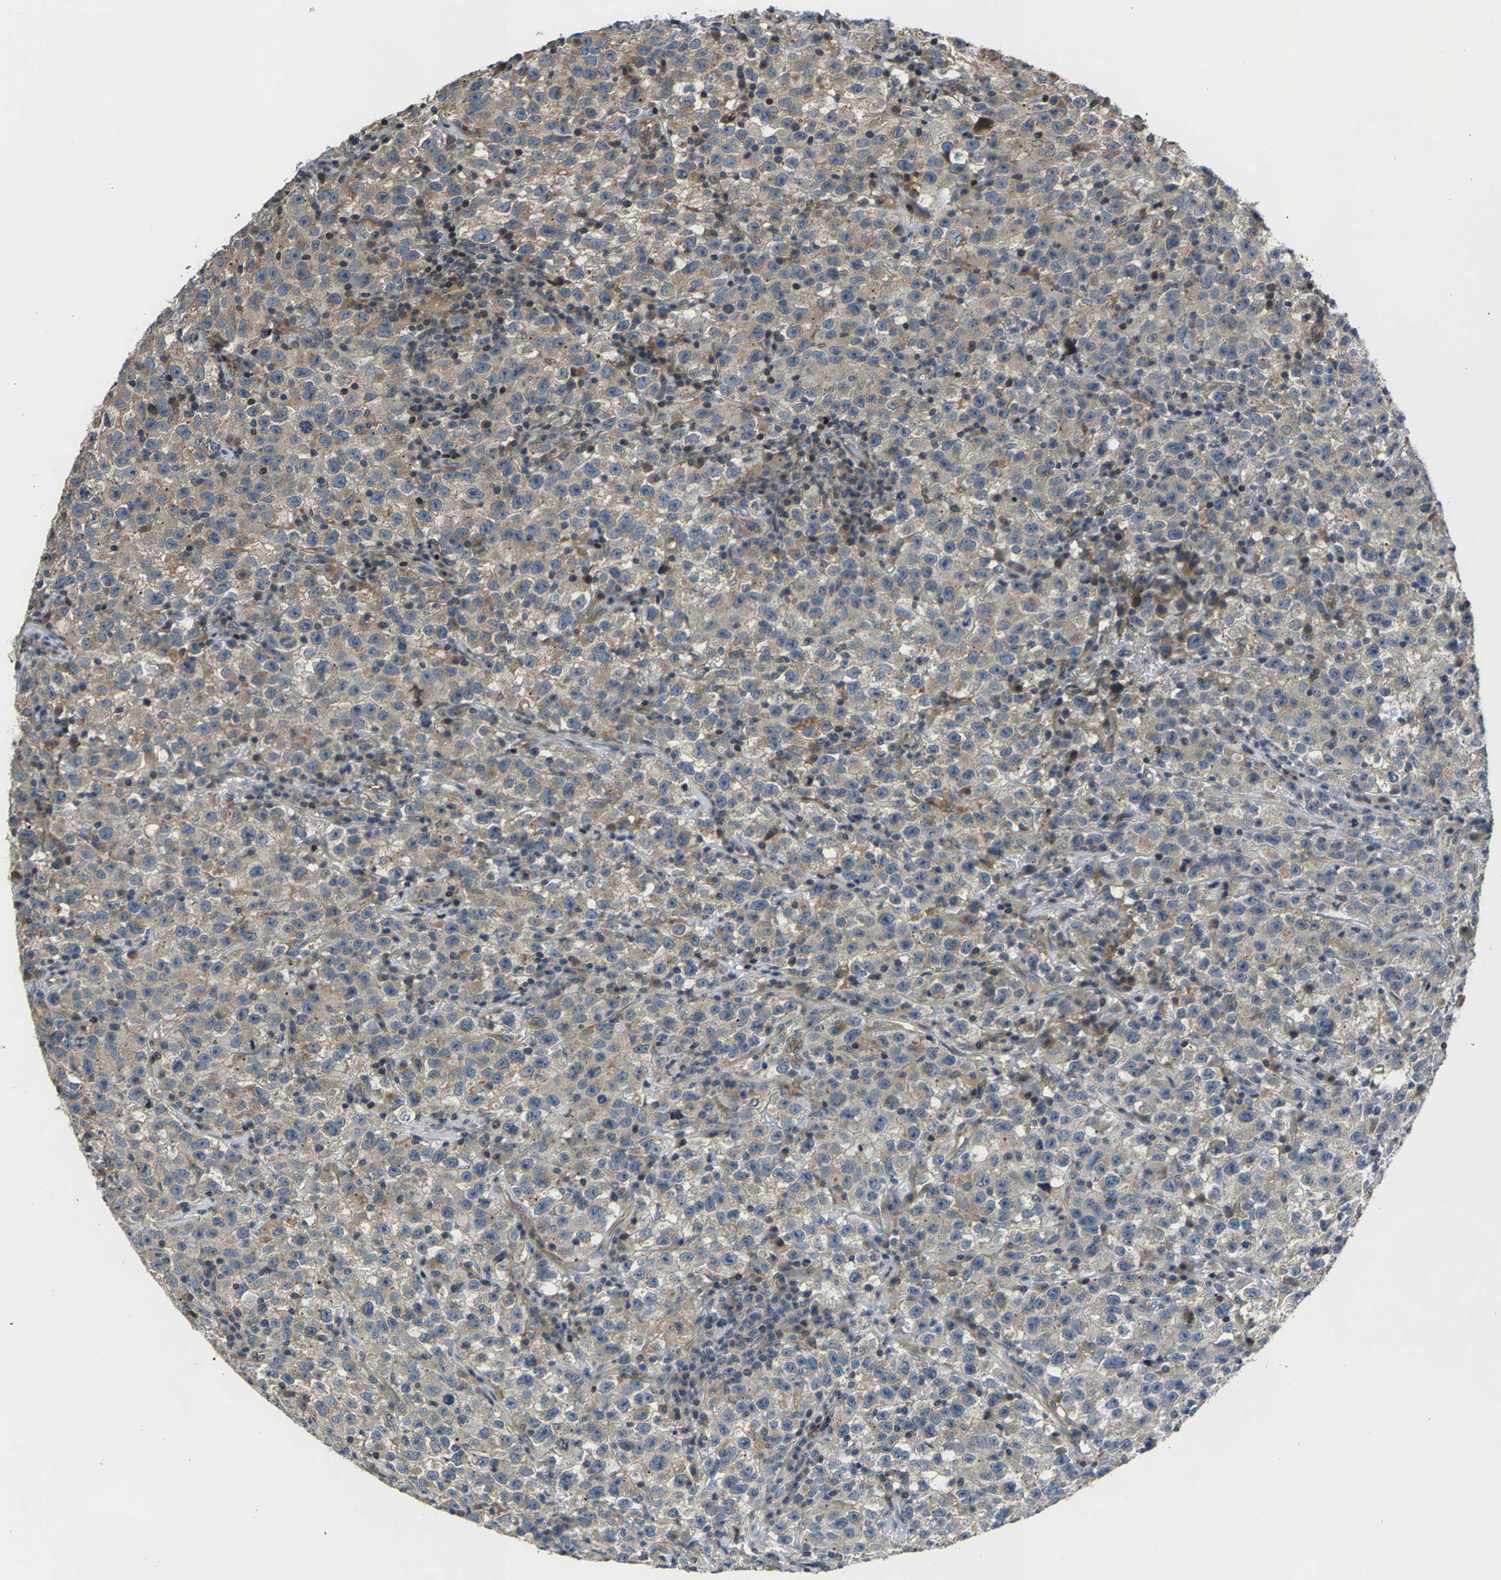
{"staining": {"intensity": "weak", "quantity": ">75%", "location": "cytoplasmic/membranous"}, "tissue": "testis cancer", "cell_type": "Tumor cells", "image_type": "cancer", "snomed": [{"axis": "morphology", "description": "Seminoma, NOS"}, {"axis": "topography", "description": "Testis"}], "caption": "Immunohistochemical staining of human testis cancer demonstrates low levels of weak cytoplasmic/membranous expression in about >75% of tumor cells.", "gene": "AGBL3", "patient": {"sex": "male", "age": 22}}